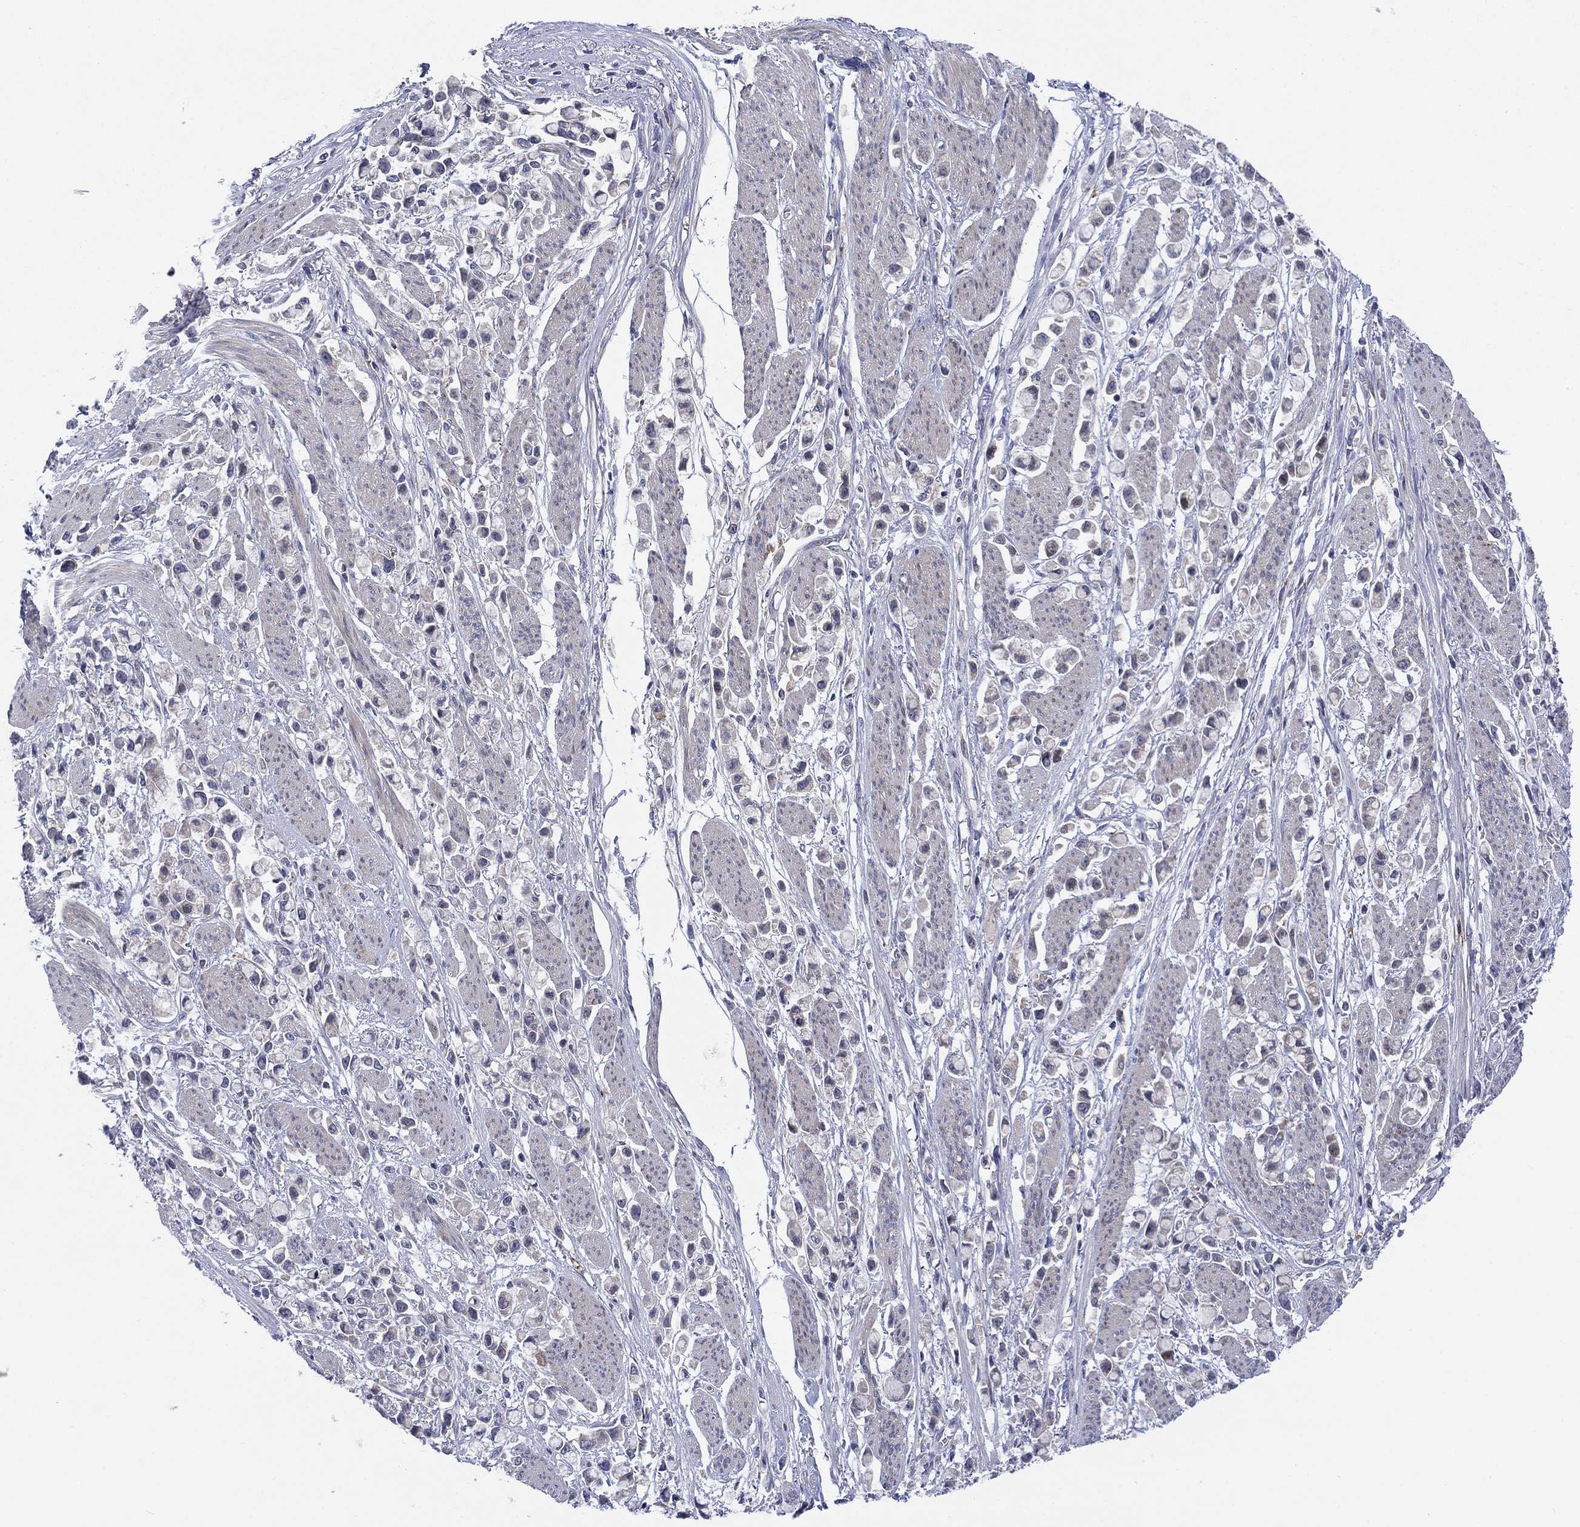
{"staining": {"intensity": "negative", "quantity": "none", "location": "none"}, "tissue": "stomach cancer", "cell_type": "Tumor cells", "image_type": "cancer", "snomed": [{"axis": "morphology", "description": "Adenocarcinoma, NOS"}, {"axis": "topography", "description": "Stomach"}], "caption": "This histopathology image is of adenocarcinoma (stomach) stained with immunohistochemistry to label a protein in brown with the nuclei are counter-stained blue. There is no positivity in tumor cells.", "gene": "SLC35F2", "patient": {"sex": "female", "age": 81}}